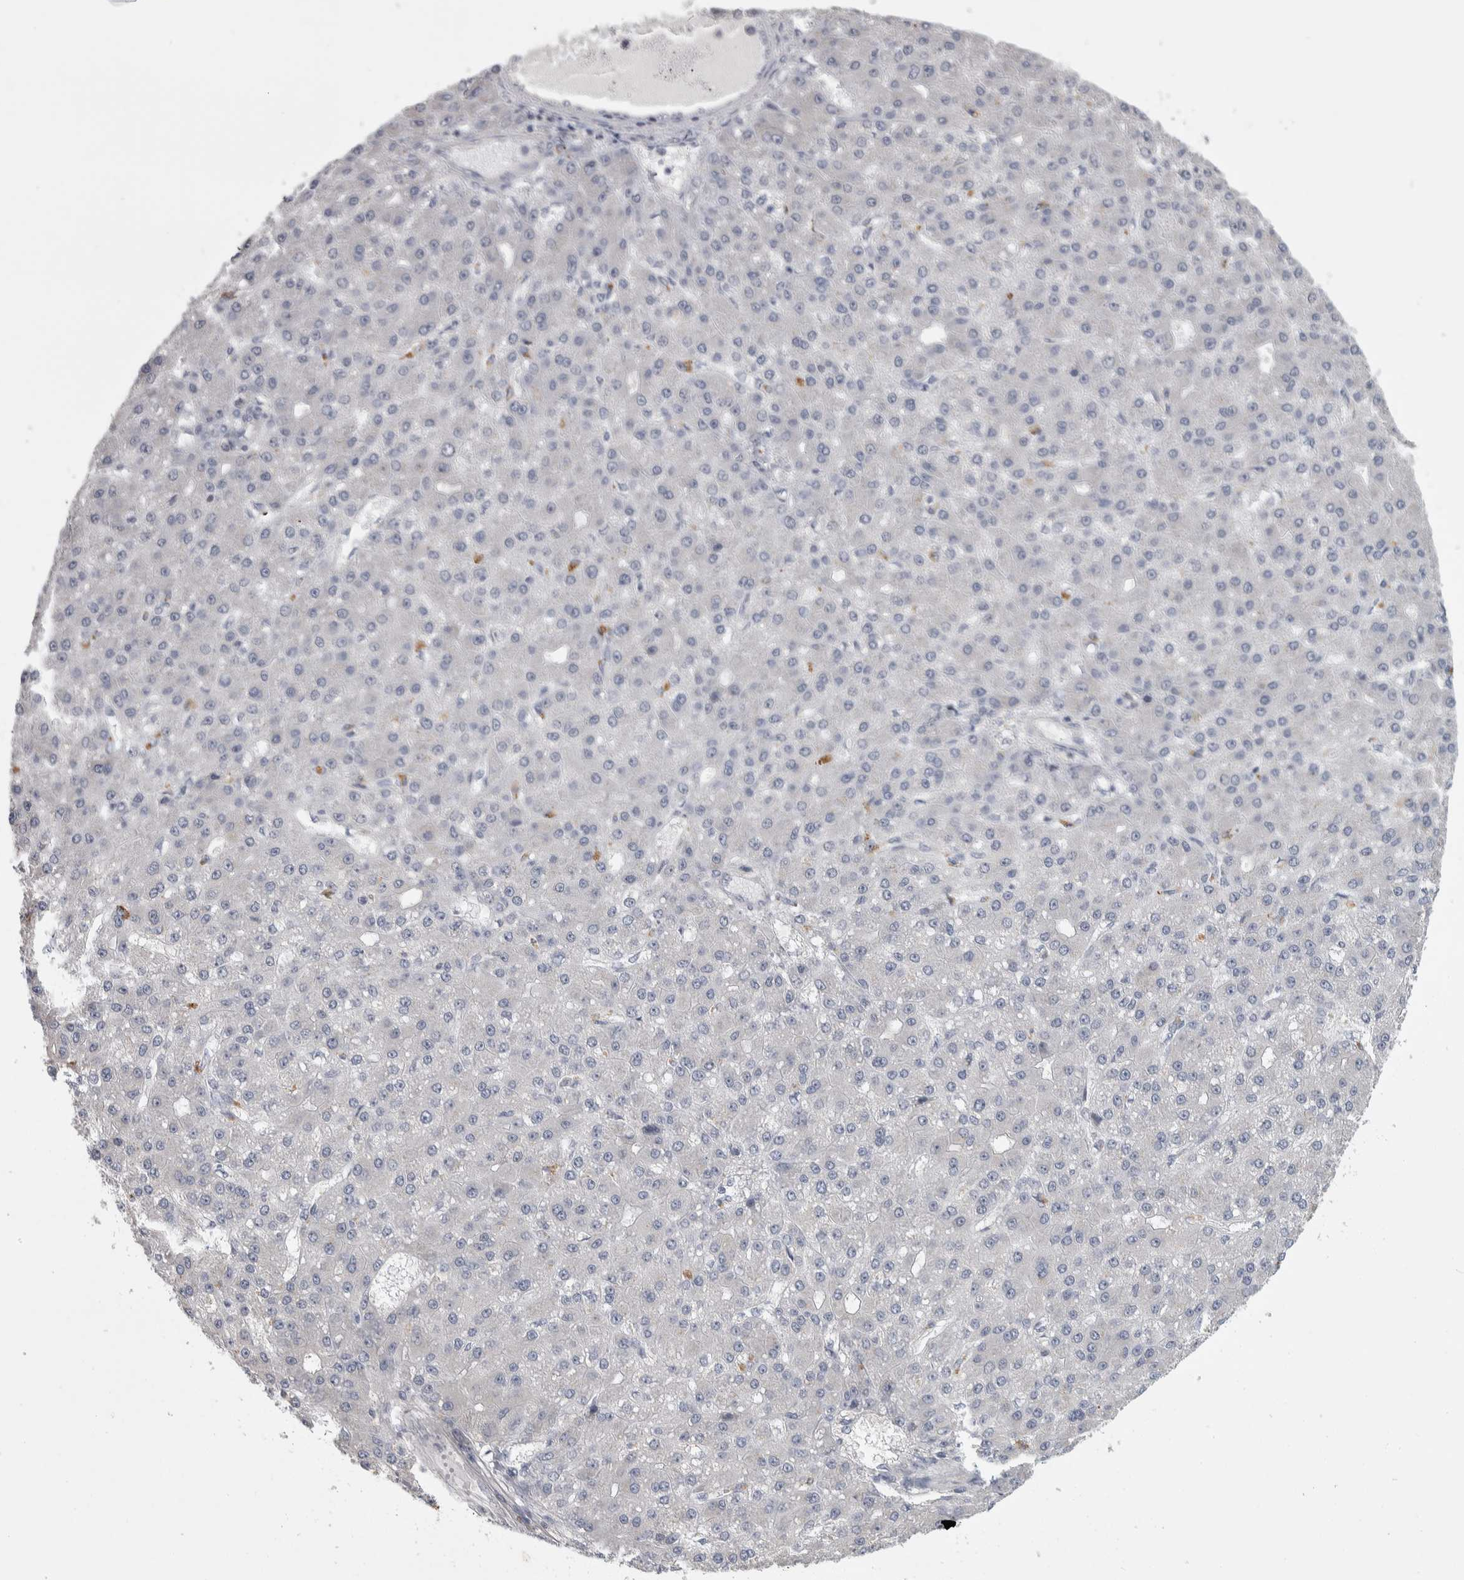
{"staining": {"intensity": "negative", "quantity": "none", "location": "none"}, "tissue": "liver cancer", "cell_type": "Tumor cells", "image_type": "cancer", "snomed": [{"axis": "morphology", "description": "Carcinoma, Hepatocellular, NOS"}, {"axis": "topography", "description": "Liver"}], "caption": "Immunohistochemistry (IHC) histopathology image of human liver hepatocellular carcinoma stained for a protein (brown), which shows no staining in tumor cells.", "gene": "NFKB2", "patient": {"sex": "male", "age": 67}}